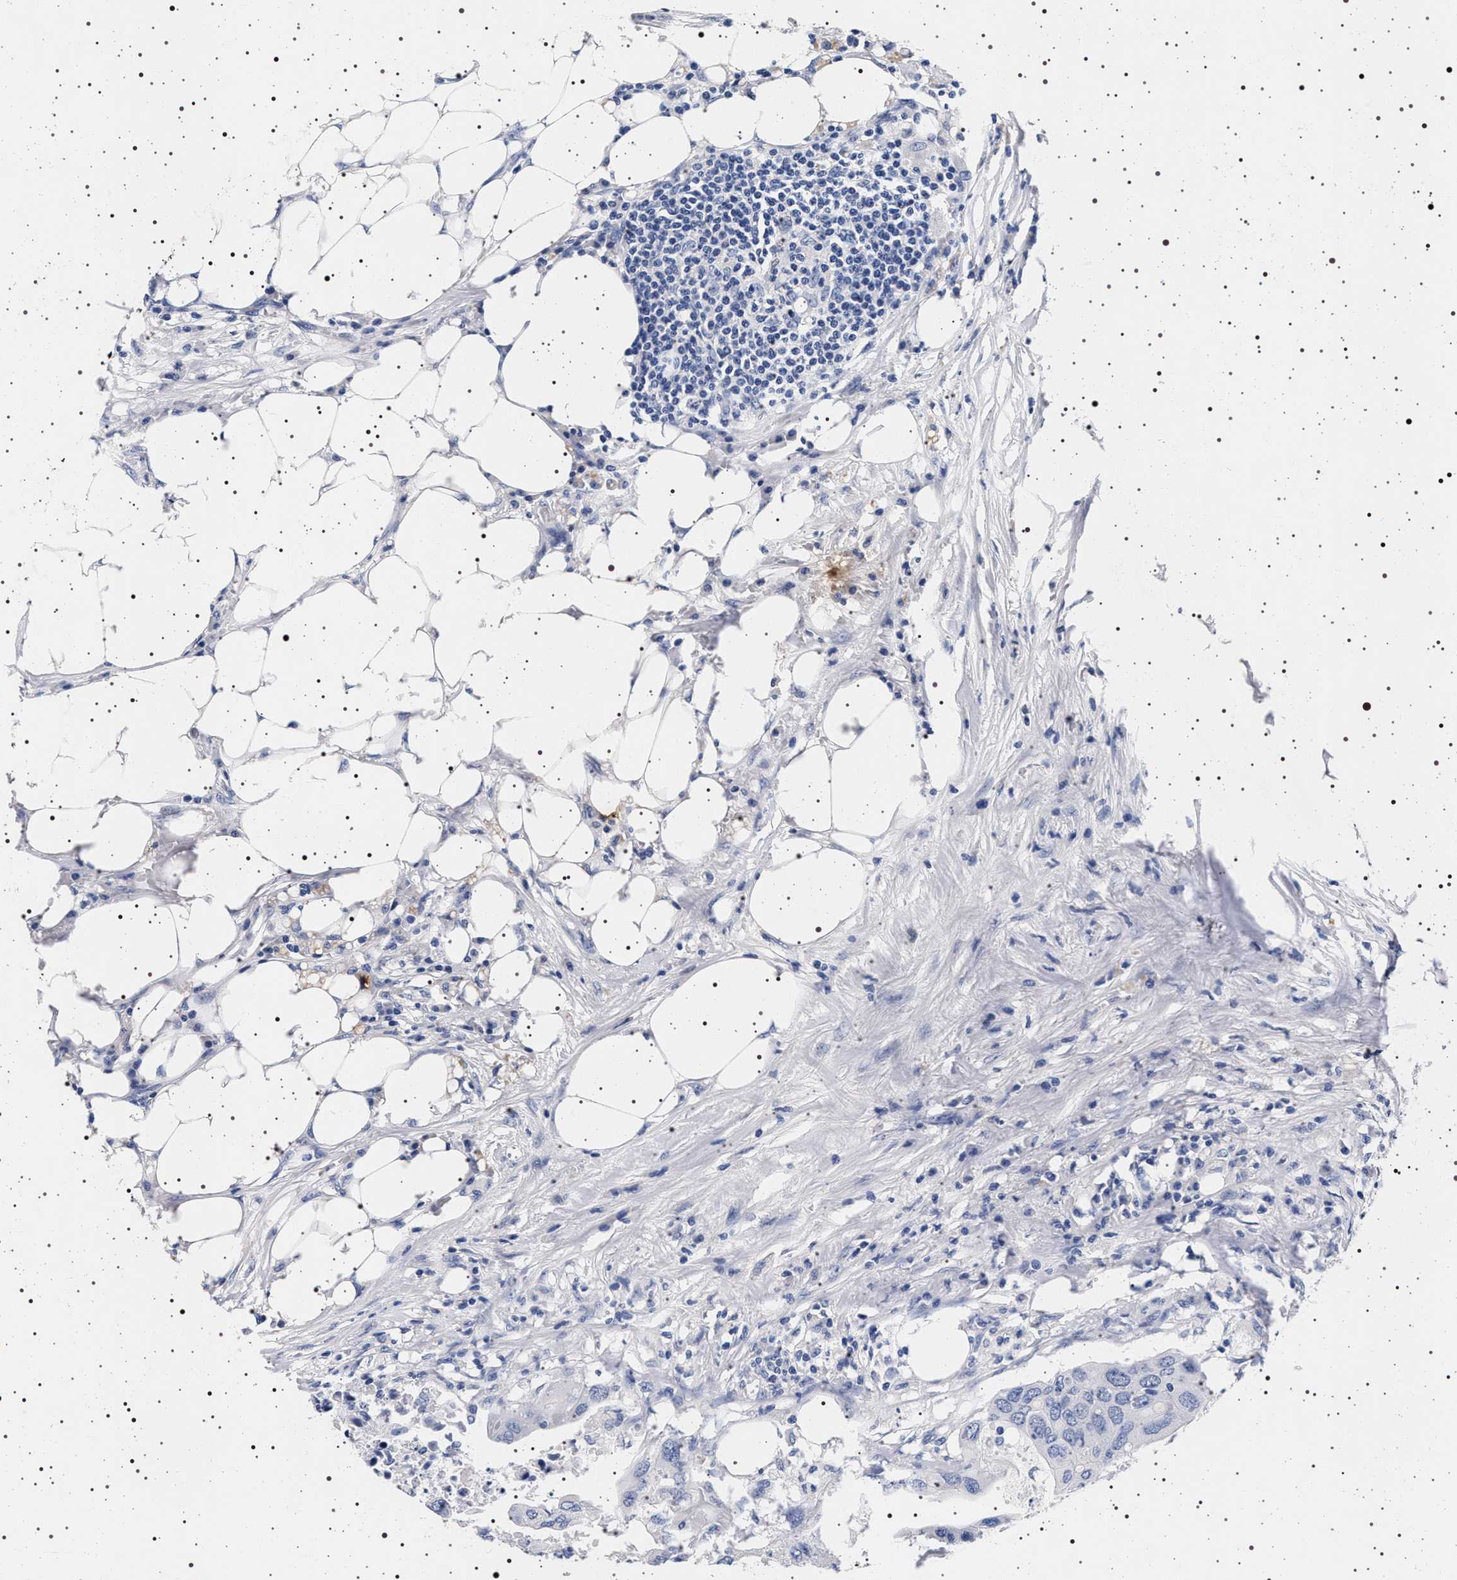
{"staining": {"intensity": "negative", "quantity": "none", "location": "none"}, "tissue": "colorectal cancer", "cell_type": "Tumor cells", "image_type": "cancer", "snomed": [{"axis": "morphology", "description": "Adenocarcinoma, NOS"}, {"axis": "topography", "description": "Colon"}], "caption": "An image of human adenocarcinoma (colorectal) is negative for staining in tumor cells. The staining is performed using DAB brown chromogen with nuclei counter-stained in using hematoxylin.", "gene": "MAPK10", "patient": {"sex": "male", "age": 71}}